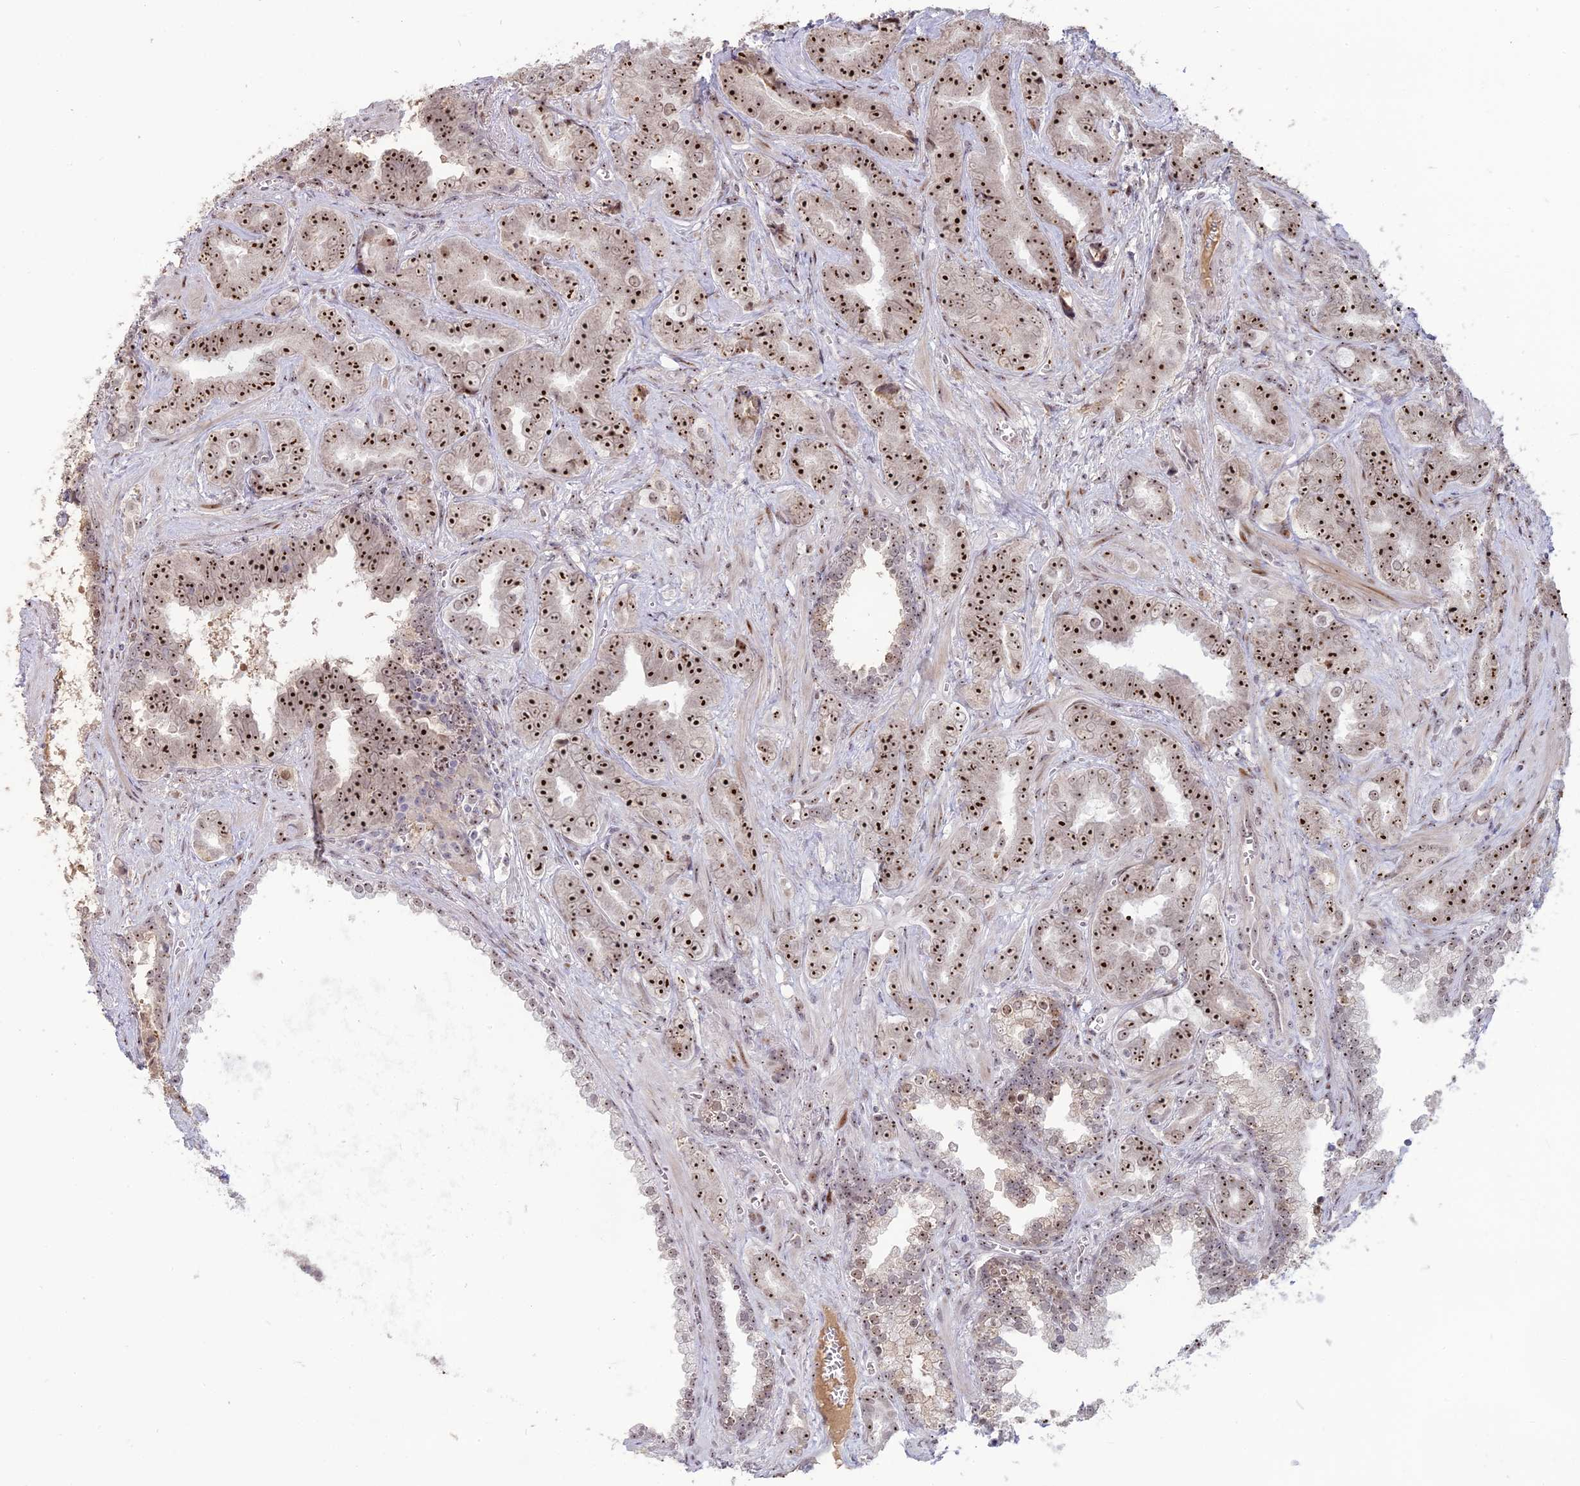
{"staining": {"intensity": "strong", "quantity": ">75%", "location": "nuclear"}, "tissue": "prostate cancer", "cell_type": "Tumor cells", "image_type": "cancer", "snomed": [{"axis": "morphology", "description": "Adenocarcinoma, High grade"}, {"axis": "topography", "description": "Prostate"}], "caption": "Prostate cancer (adenocarcinoma (high-grade)) stained with immunohistochemistry shows strong nuclear expression in about >75% of tumor cells. (IHC, brightfield microscopy, high magnification).", "gene": "FAM131A", "patient": {"sex": "male", "age": 67}}